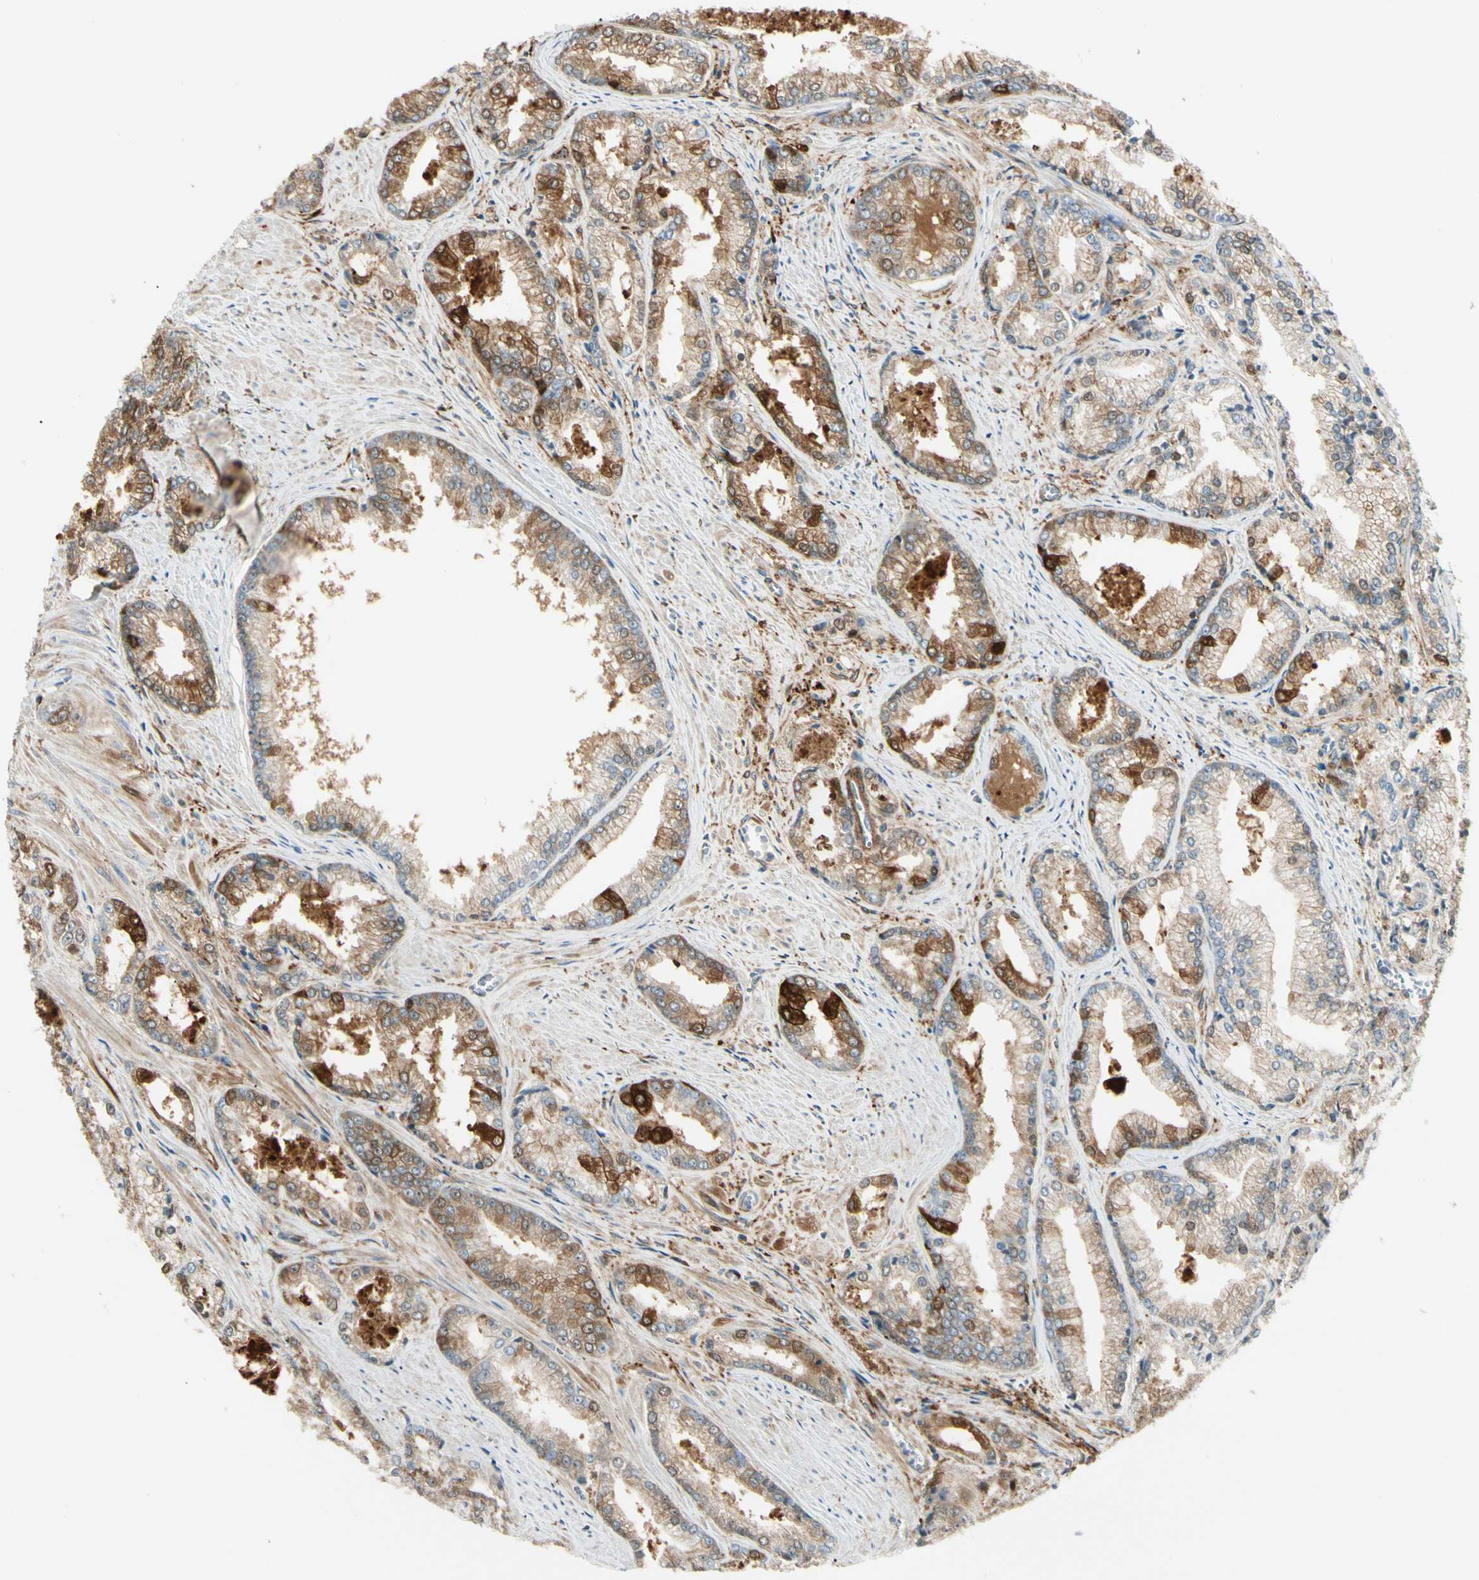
{"staining": {"intensity": "strong", "quantity": "<25%", "location": "cytoplasmic/membranous"}, "tissue": "prostate cancer", "cell_type": "Tumor cells", "image_type": "cancer", "snomed": [{"axis": "morphology", "description": "Adenocarcinoma, Low grade"}, {"axis": "topography", "description": "Prostate"}], "caption": "Immunohistochemical staining of low-grade adenocarcinoma (prostate) shows medium levels of strong cytoplasmic/membranous expression in approximately <25% of tumor cells. Using DAB (brown) and hematoxylin (blue) stains, captured at high magnification using brightfield microscopy.", "gene": "FTH1", "patient": {"sex": "male", "age": 64}}